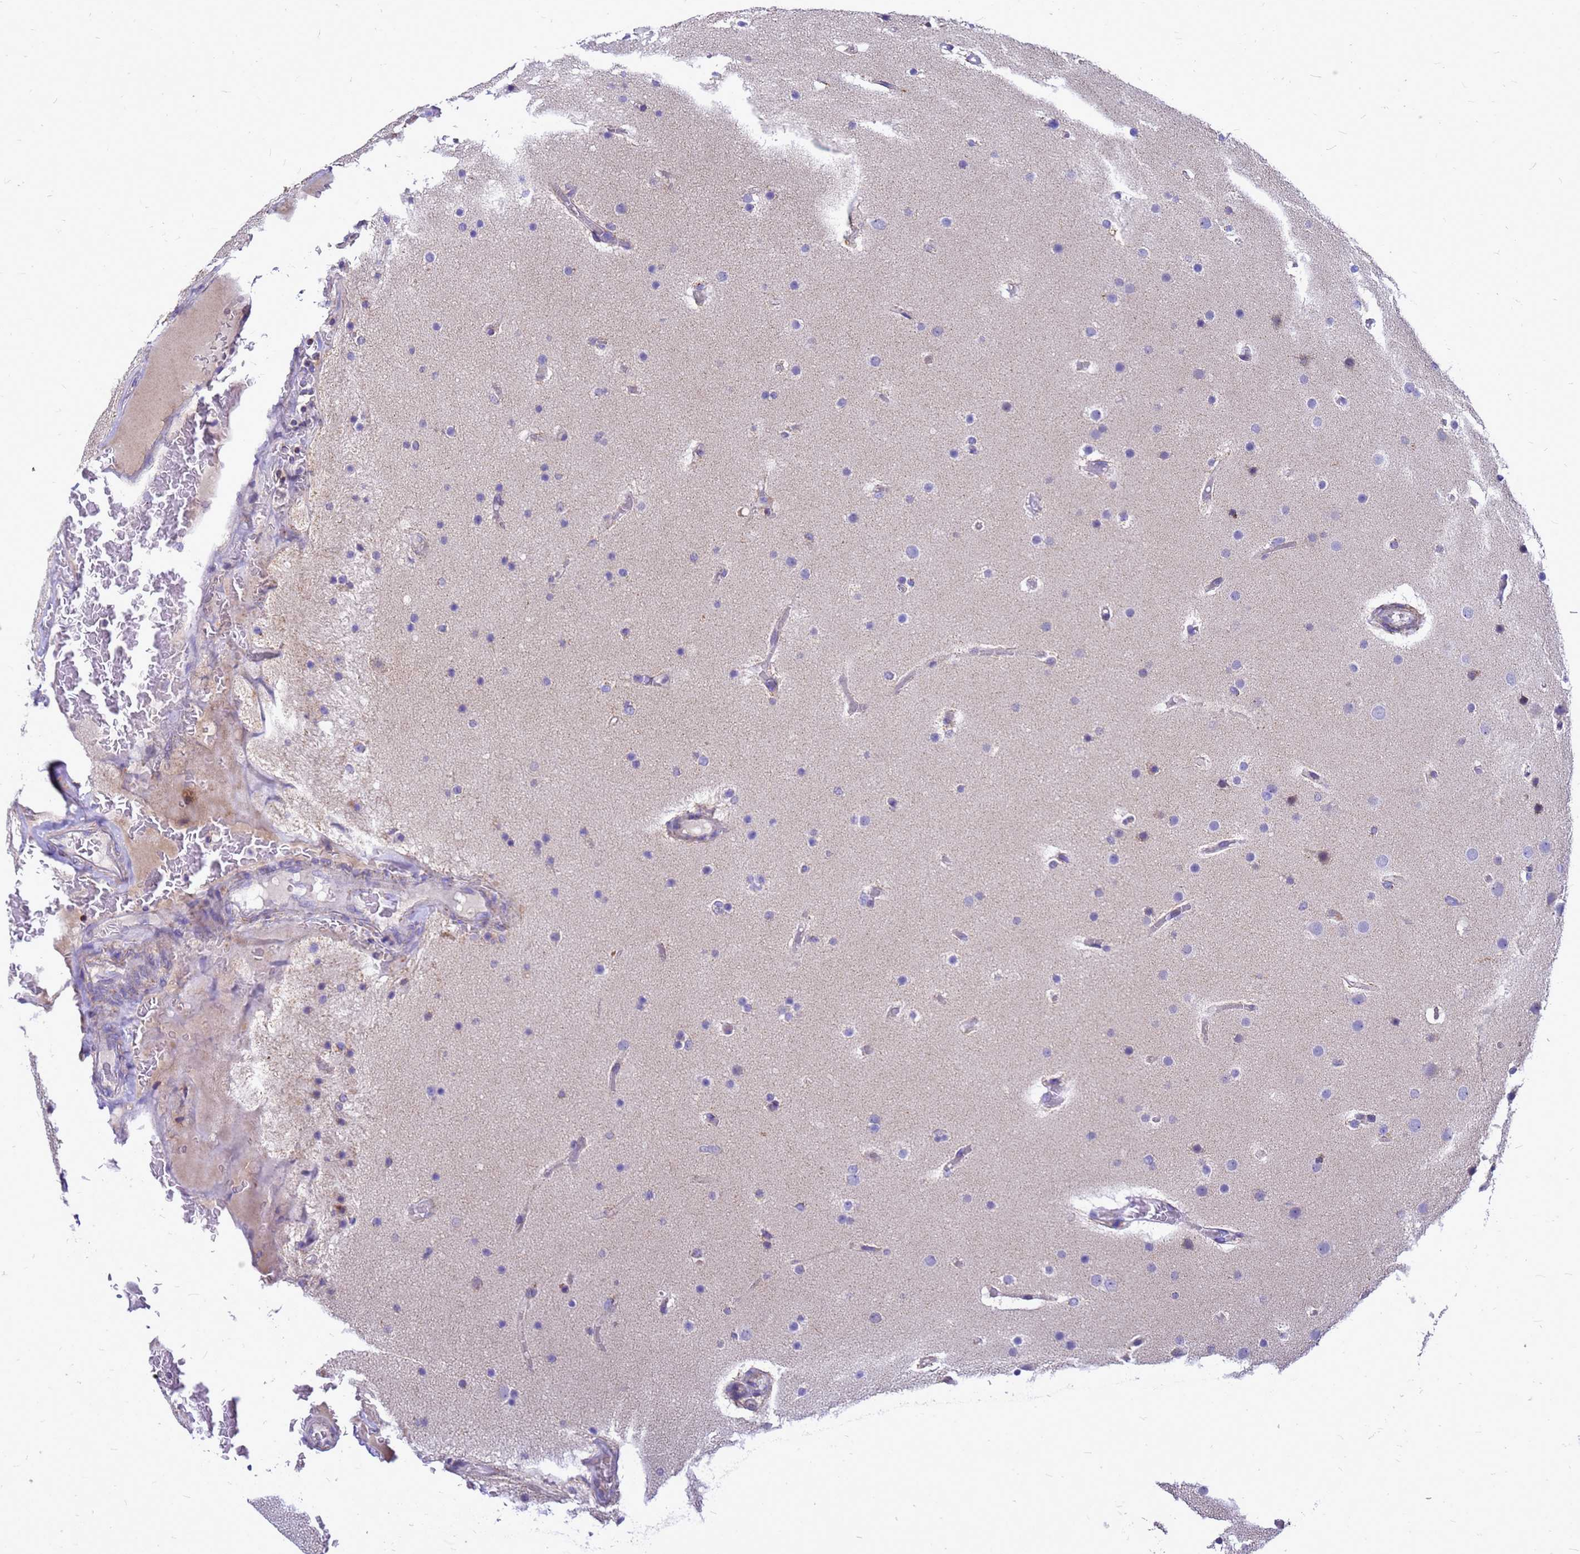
{"staining": {"intensity": "negative", "quantity": "none", "location": "none"}, "tissue": "glioma", "cell_type": "Tumor cells", "image_type": "cancer", "snomed": [{"axis": "morphology", "description": "Glioma, malignant, High grade"}, {"axis": "topography", "description": "Cerebral cortex"}], "caption": "IHC micrograph of high-grade glioma (malignant) stained for a protein (brown), which exhibits no staining in tumor cells.", "gene": "CMC4", "patient": {"sex": "female", "age": 36}}